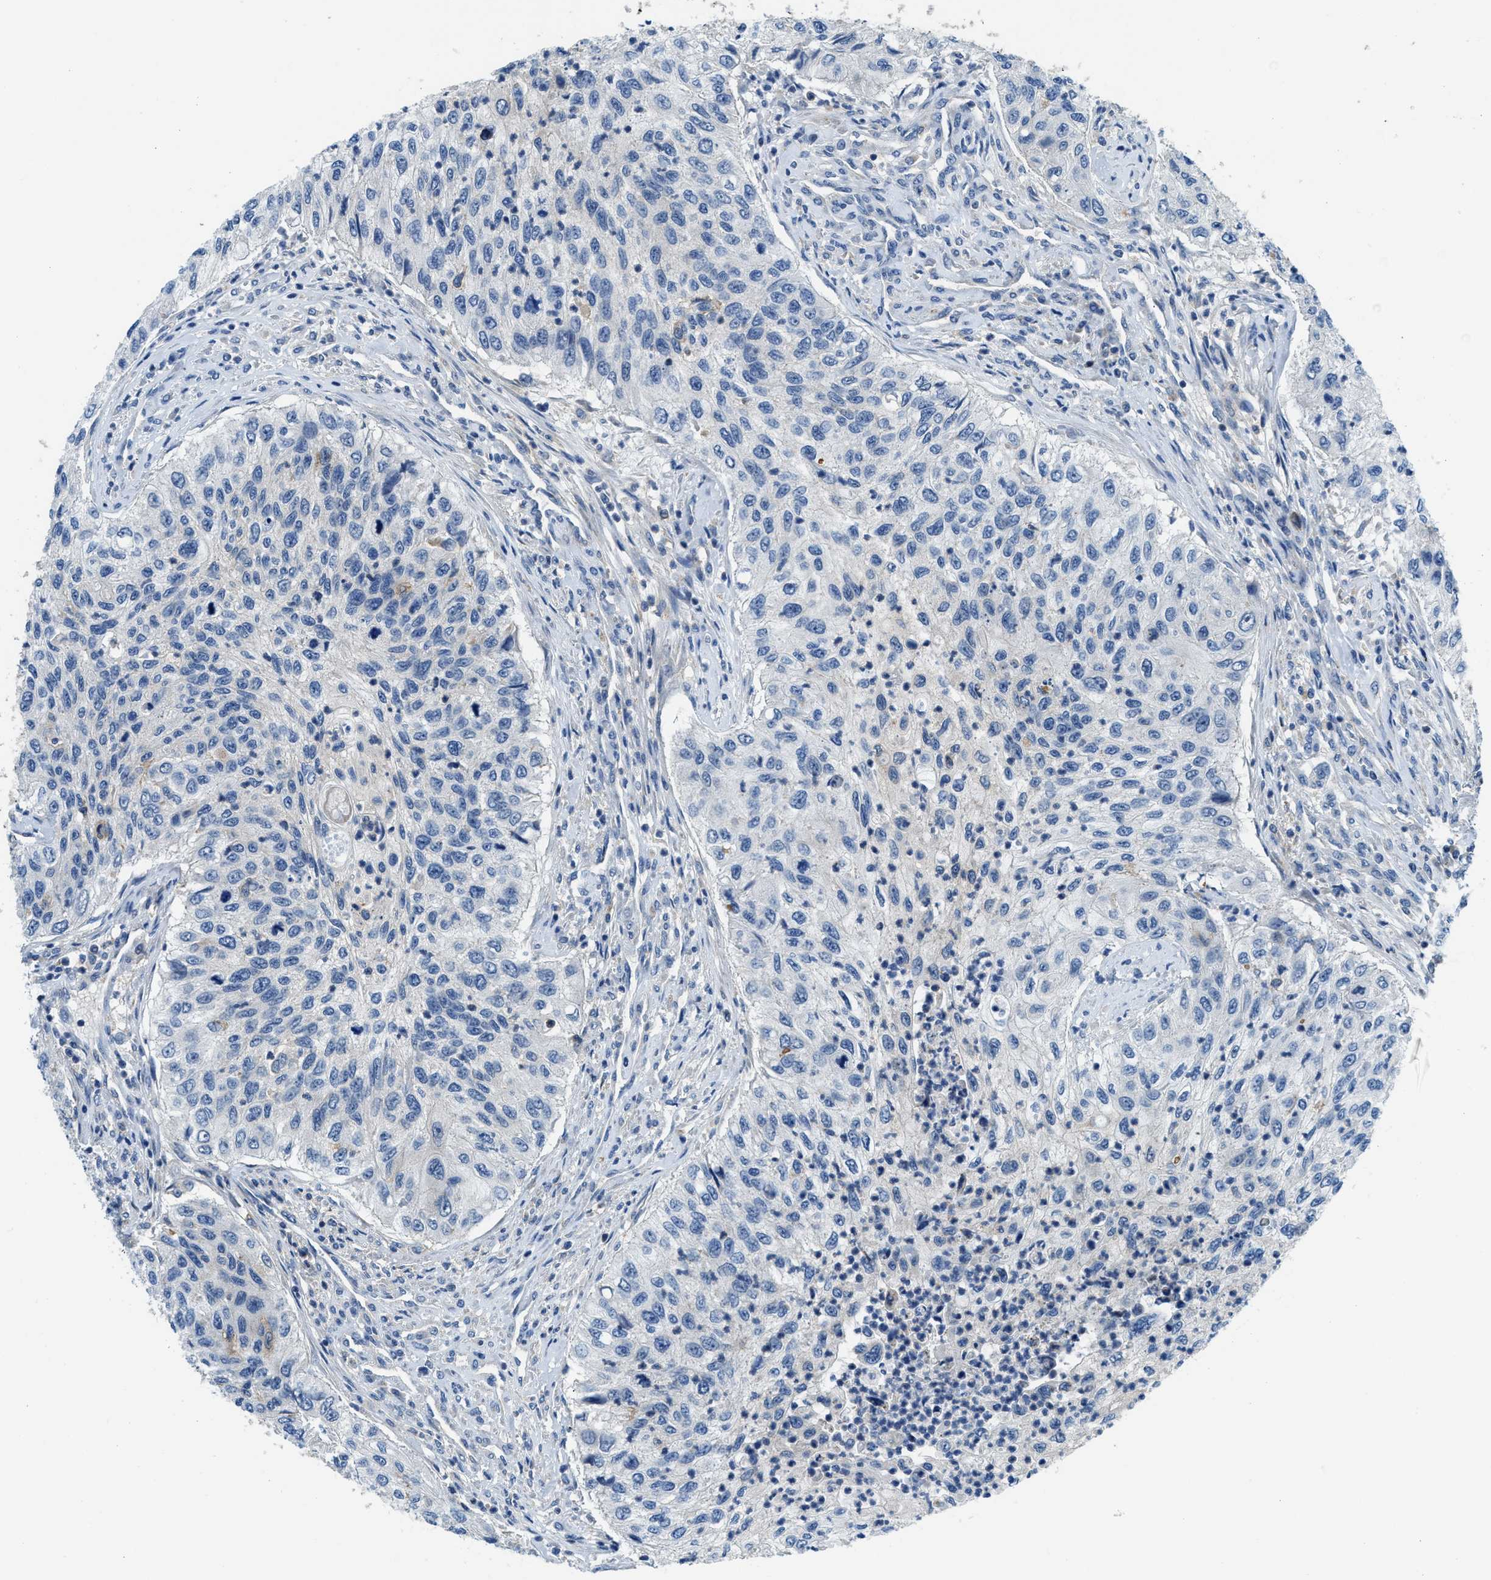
{"staining": {"intensity": "negative", "quantity": "none", "location": "none"}, "tissue": "urothelial cancer", "cell_type": "Tumor cells", "image_type": "cancer", "snomed": [{"axis": "morphology", "description": "Urothelial carcinoma, High grade"}, {"axis": "topography", "description": "Urinary bladder"}], "caption": "DAB immunohistochemical staining of high-grade urothelial carcinoma exhibits no significant staining in tumor cells.", "gene": "LPIN2", "patient": {"sex": "female", "age": 60}}